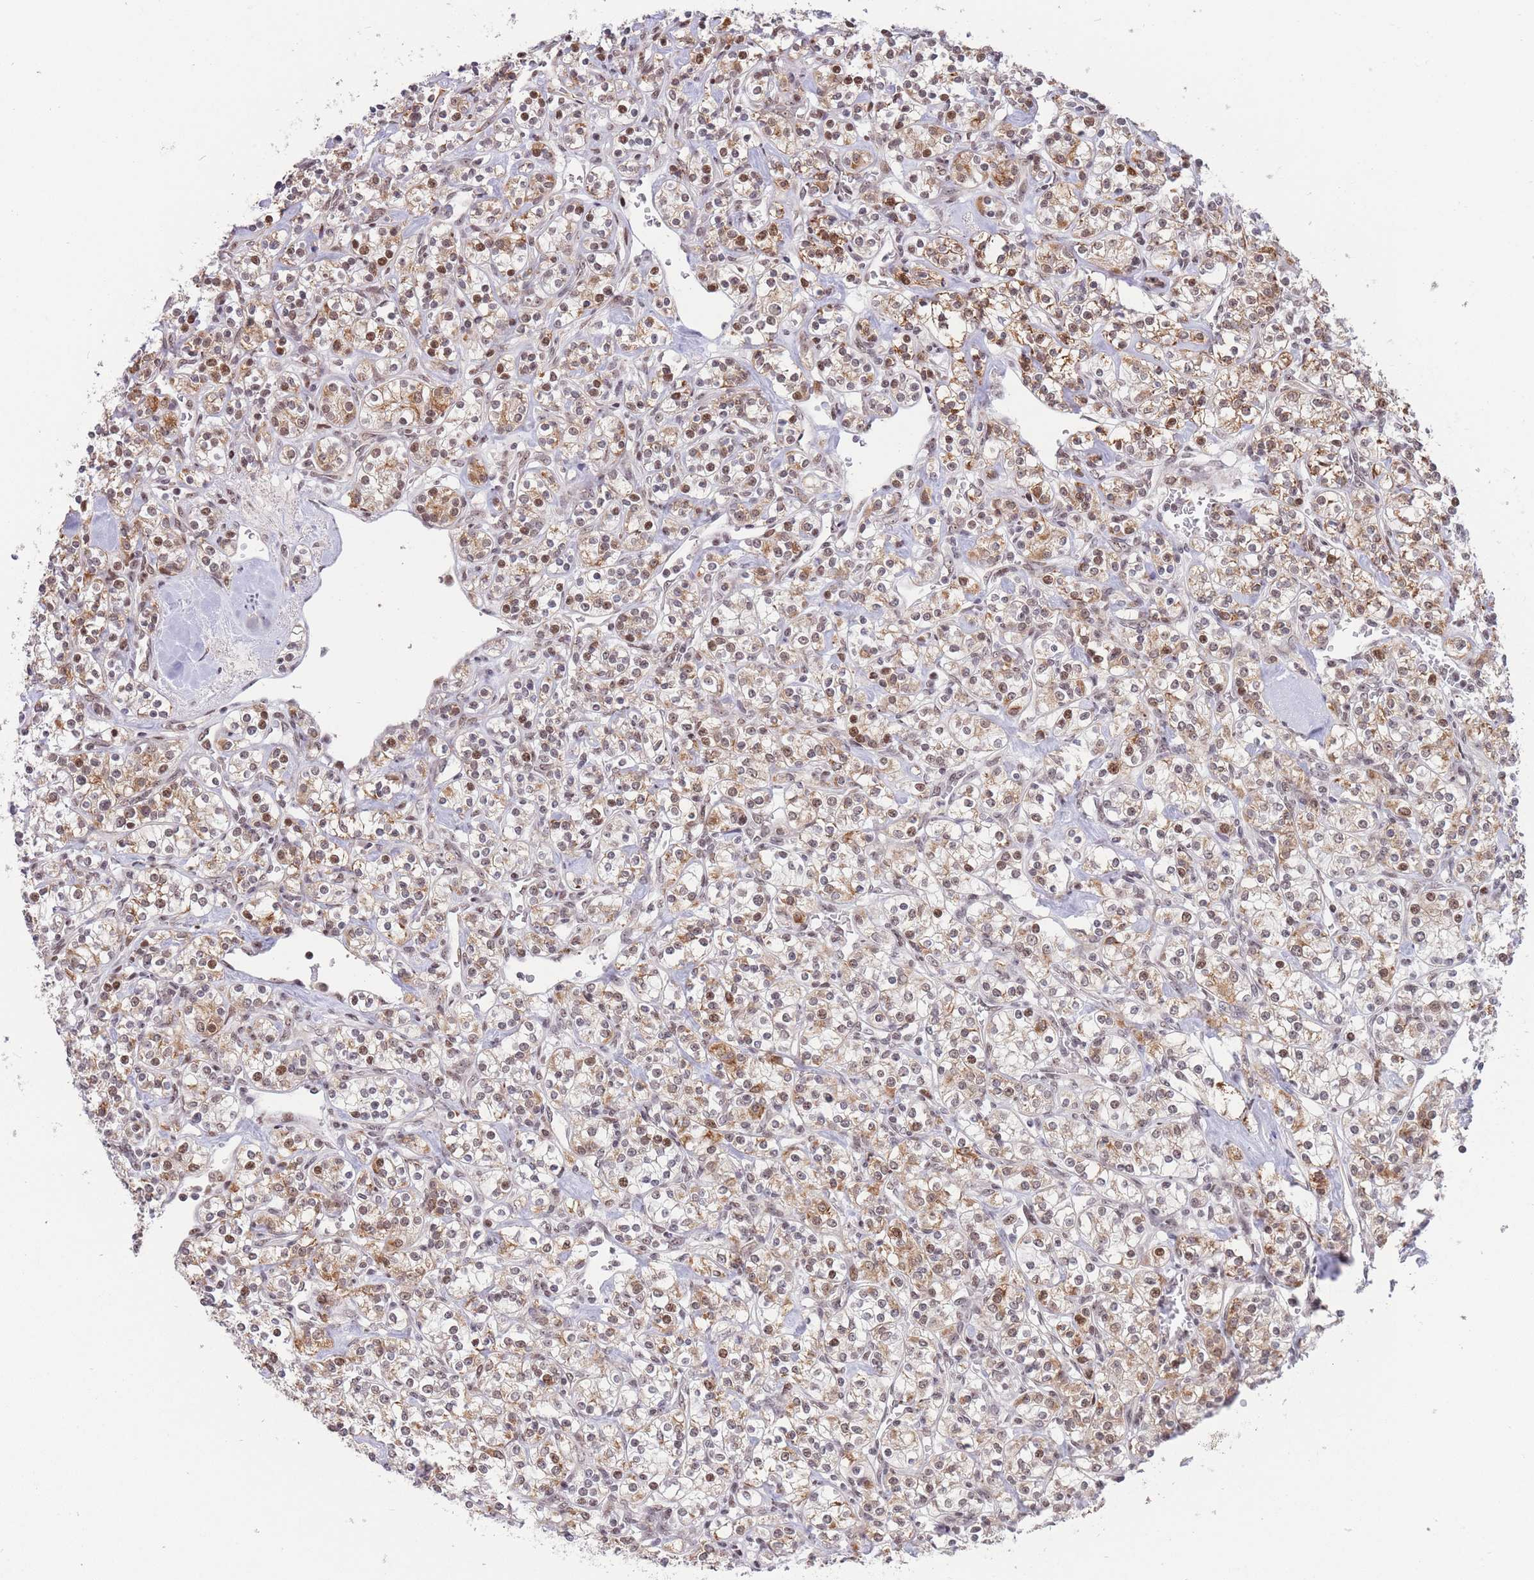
{"staining": {"intensity": "moderate", "quantity": "25%-75%", "location": "cytoplasmic/membranous,nuclear"}, "tissue": "renal cancer", "cell_type": "Tumor cells", "image_type": "cancer", "snomed": [{"axis": "morphology", "description": "Adenocarcinoma, NOS"}, {"axis": "topography", "description": "Kidney"}], "caption": "Tumor cells demonstrate medium levels of moderate cytoplasmic/membranous and nuclear expression in about 25%-75% of cells in renal cancer (adenocarcinoma).", "gene": "TARBP2", "patient": {"sex": "male", "age": 77}}